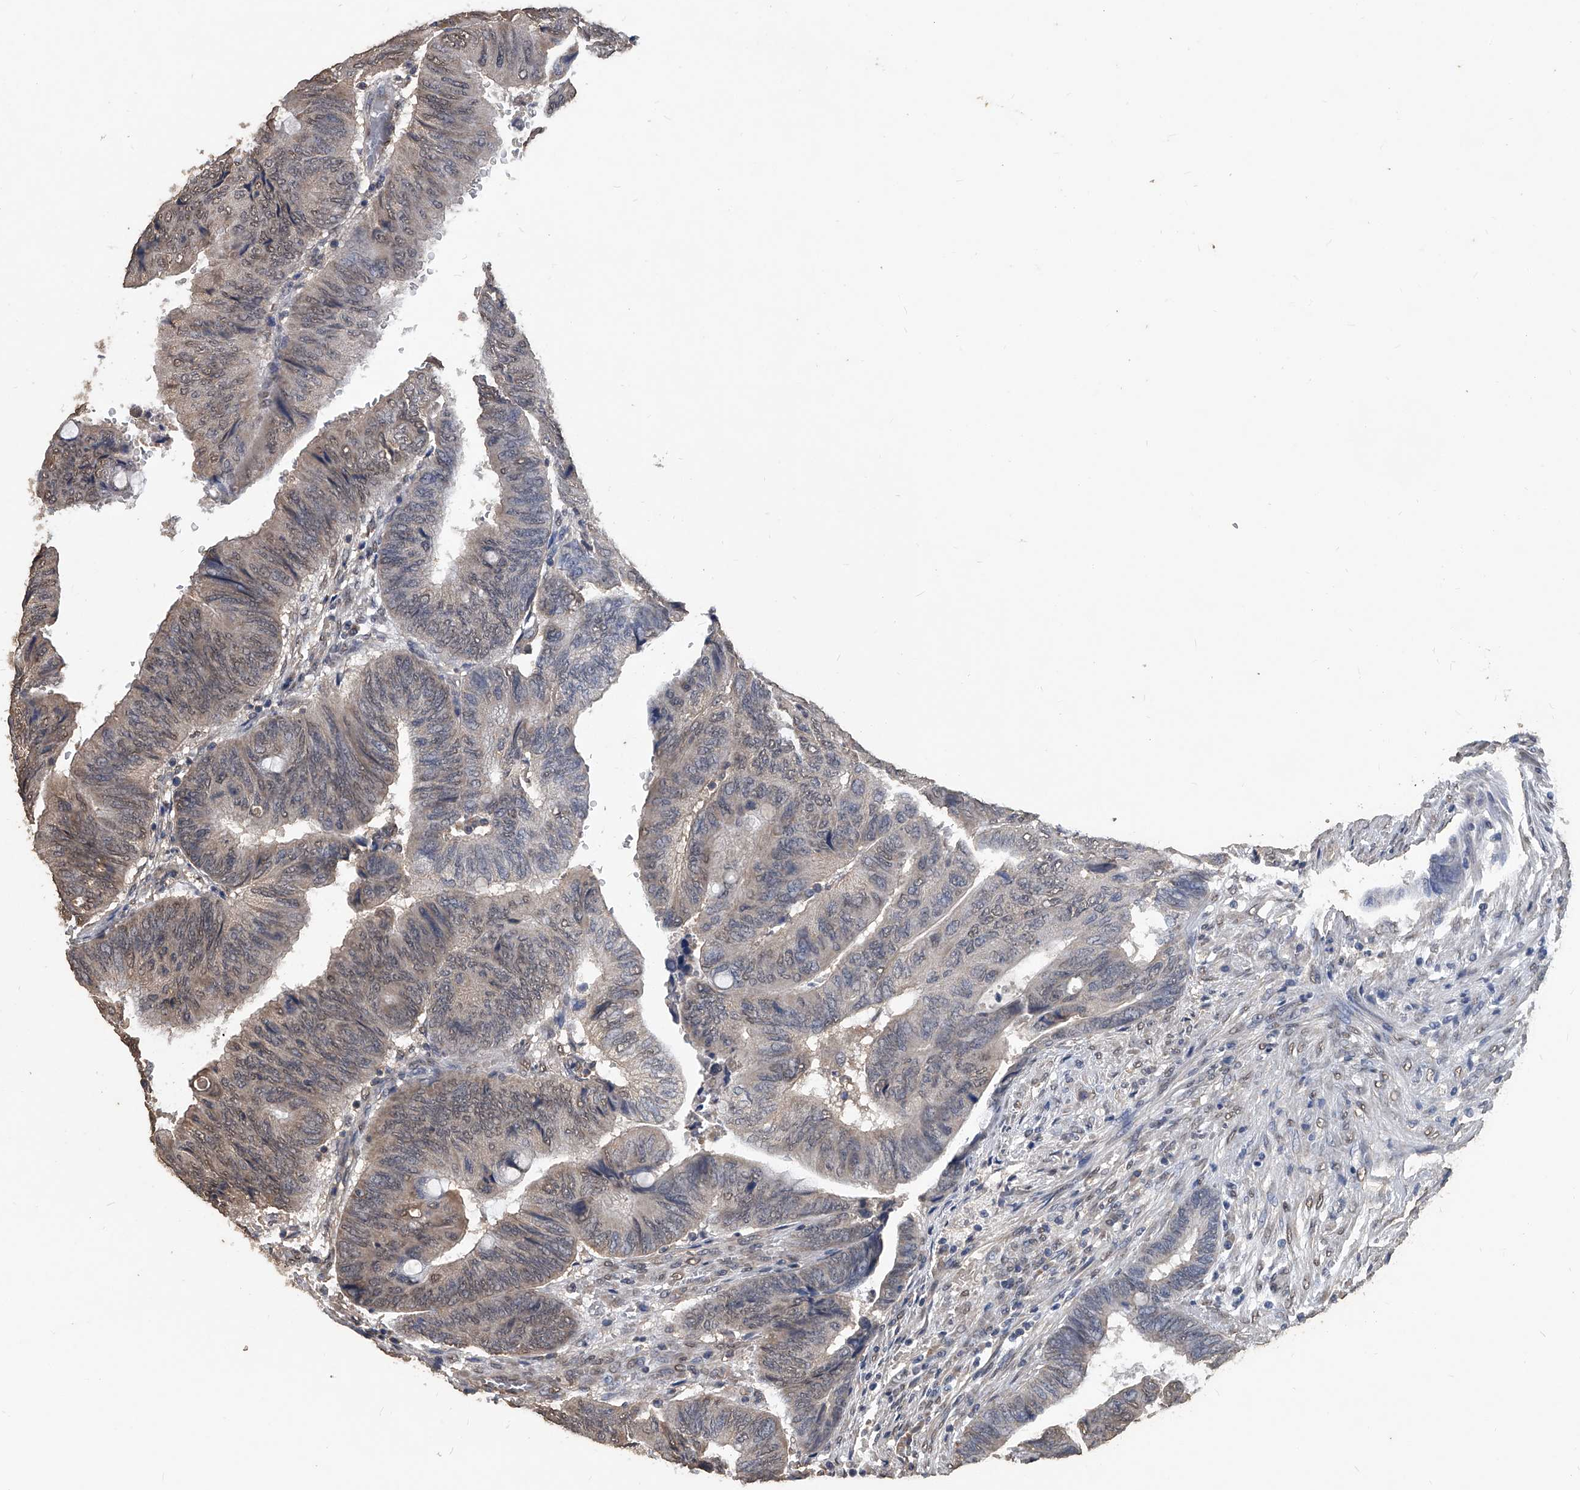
{"staining": {"intensity": "weak", "quantity": "<25%", "location": "cytoplasmic/membranous,nuclear"}, "tissue": "colorectal cancer", "cell_type": "Tumor cells", "image_type": "cancer", "snomed": [{"axis": "morphology", "description": "Normal tissue, NOS"}, {"axis": "morphology", "description": "Adenocarcinoma, NOS"}, {"axis": "topography", "description": "Rectum"}, {"axis": "topography", "description": "Peripheral nerve tissue"}], "caption": "Tumor cells show no significant protein expression in colorectal cancer (adenocarcinoma).", "gene": "FBXL4", "patient": {"sex": "male", "age": 92}}